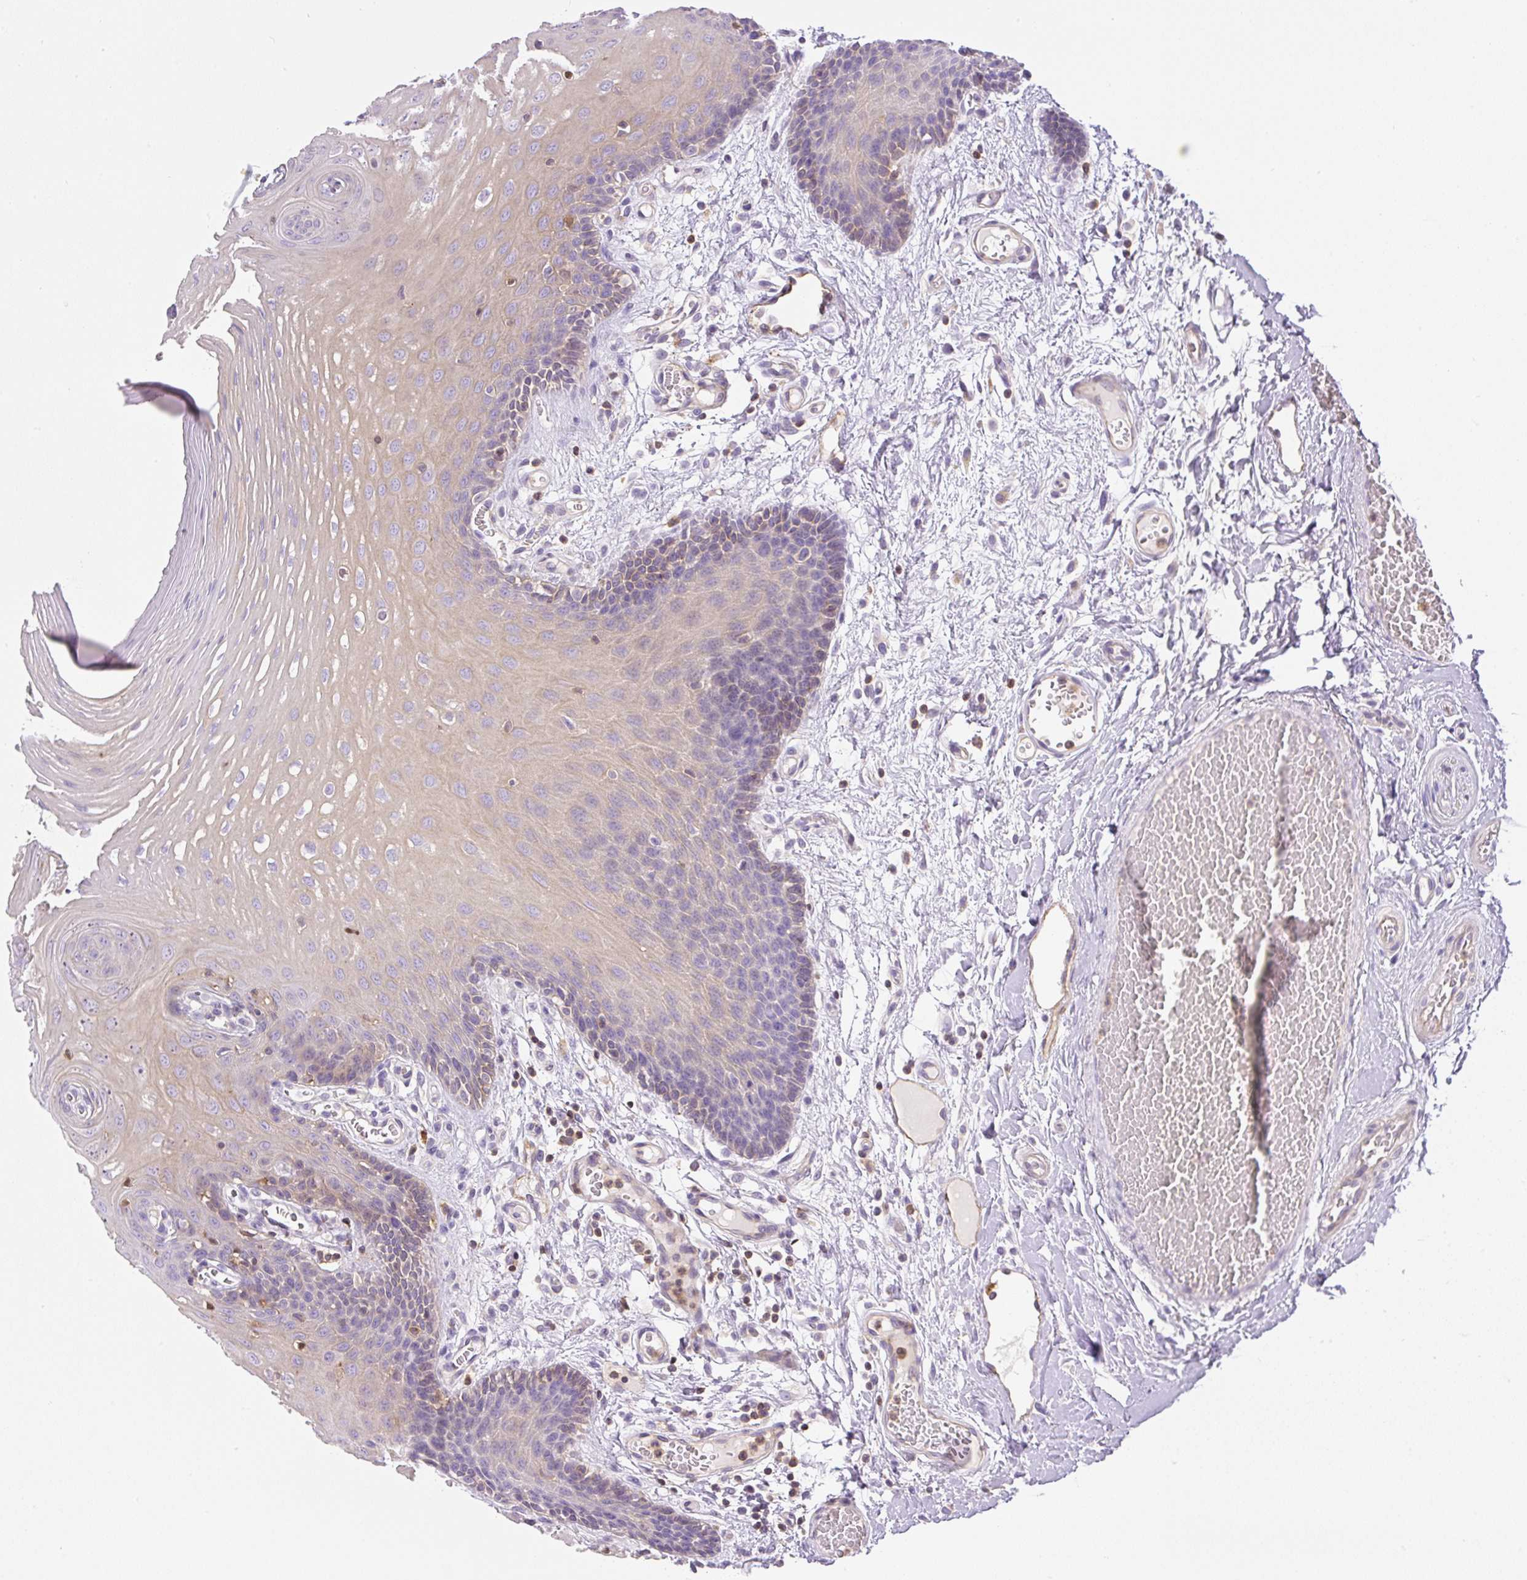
{"staining": {"intensity": "weak", "quantity": "25%-75%", "location": "cytoplasmic/membranous"}, "tissue": "oral mucosa", "cell_type": "Squamous epithelial cells", "image_type": "normal", "snomed": [{"axis": "morphology", "description": "Normal tissue, NOS"}, {"axis": "topography", "description": "Oral tissue"}, {"axis": "topography", "description": "Tounge, NOS"}], "caption": "High-power microscopy captured an IHC image of unremarkable oral mucosa, revealing weak cytoplasmic/membranous positivity in approximately 25%-75% of squamous epithelial cells.", "gene": "PIP5KL1", "patient": {"sex": "female", "age": 60}}